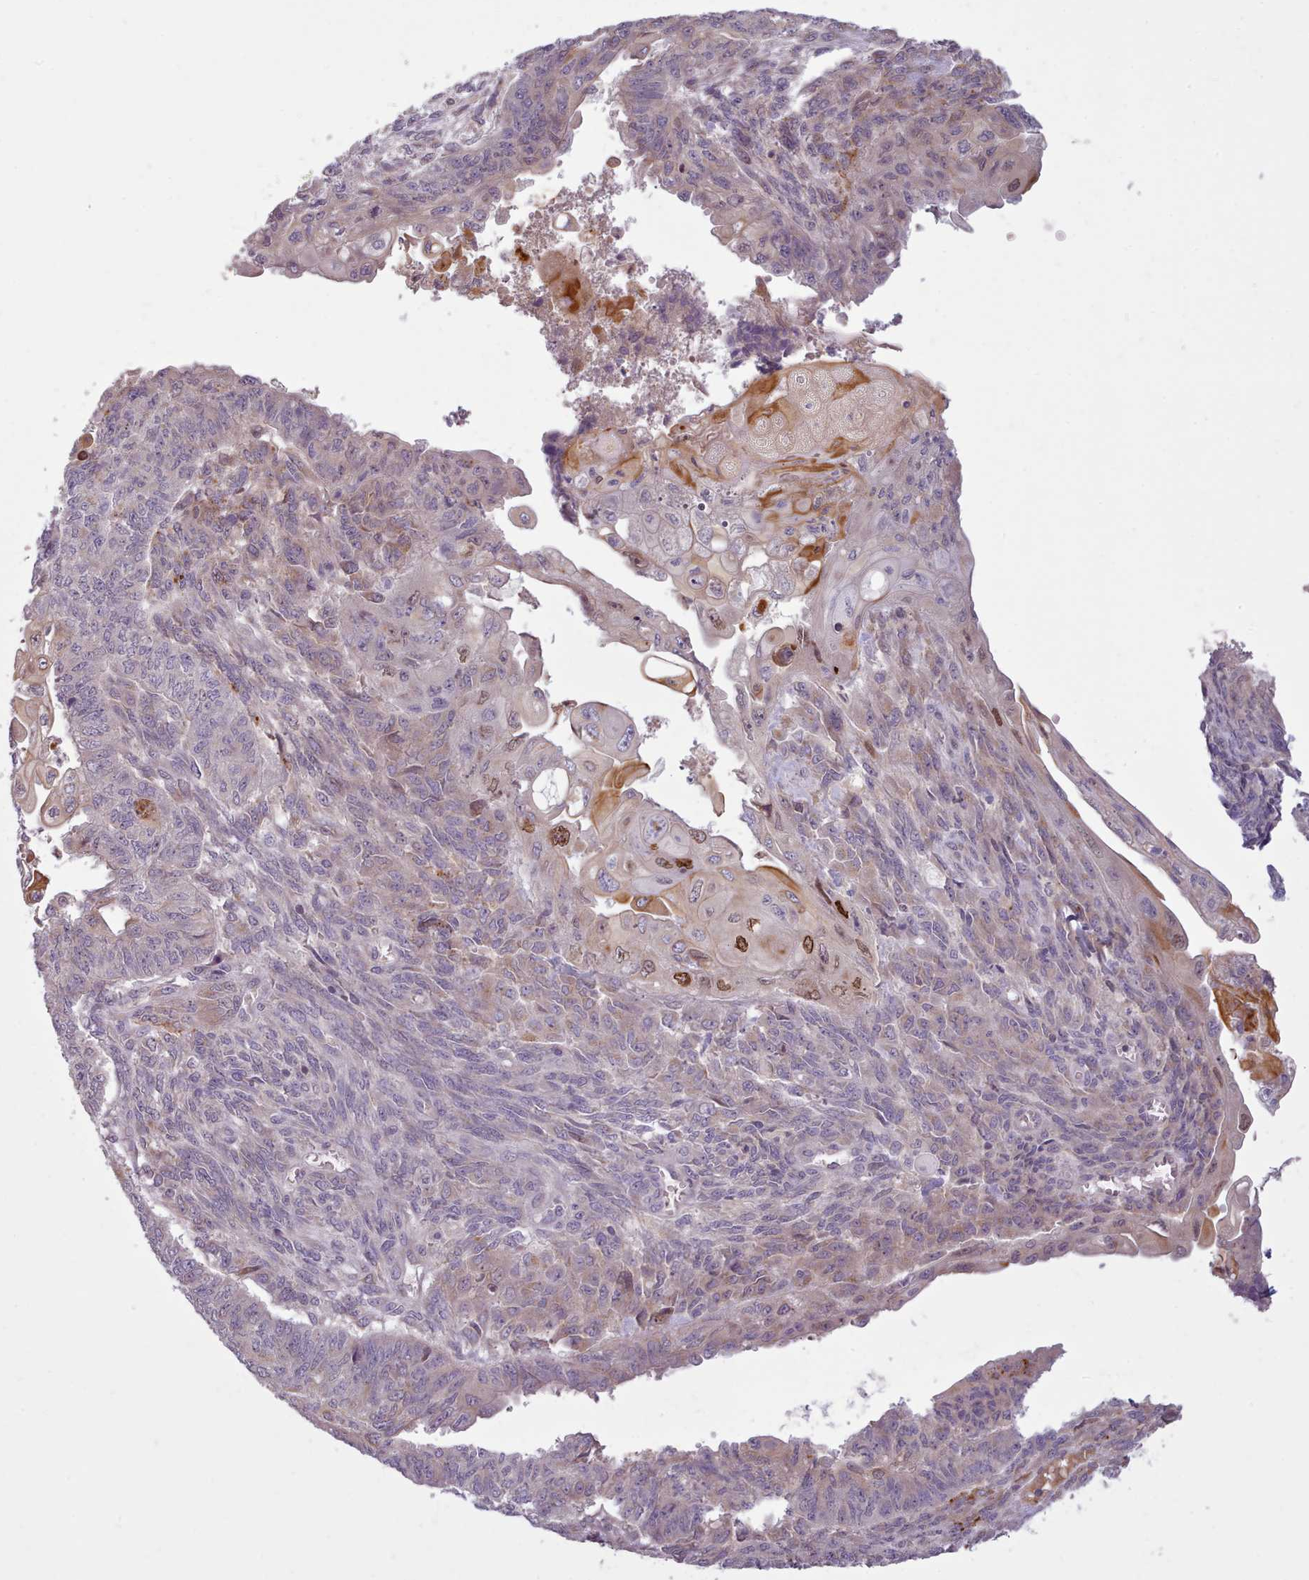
{"staining": {"intensity": "moderate", "quantity": "<25%", "location": "nuclear"}, "tissue": "endometrial cancer", "cell_type": "Tumor cells", "image_type": "cancer", "snomed": [{"axis": "morphology", "description": "Adenocarcinoma, NOS"}, {"axis": "topography", "description": "Endometrium"}], "caption": "Endometrial cancer tissue reveals moderate nuclear positivity in about <25% of tumor cells The staining is performed using DAB (3,3'-diaminobenzidine) brown chromogen to label protein expression. The nuclei are counter-stained blue using hematoxylin.", "gene": "NMRK1", "patient": {"sex": "female", "age": 32}}